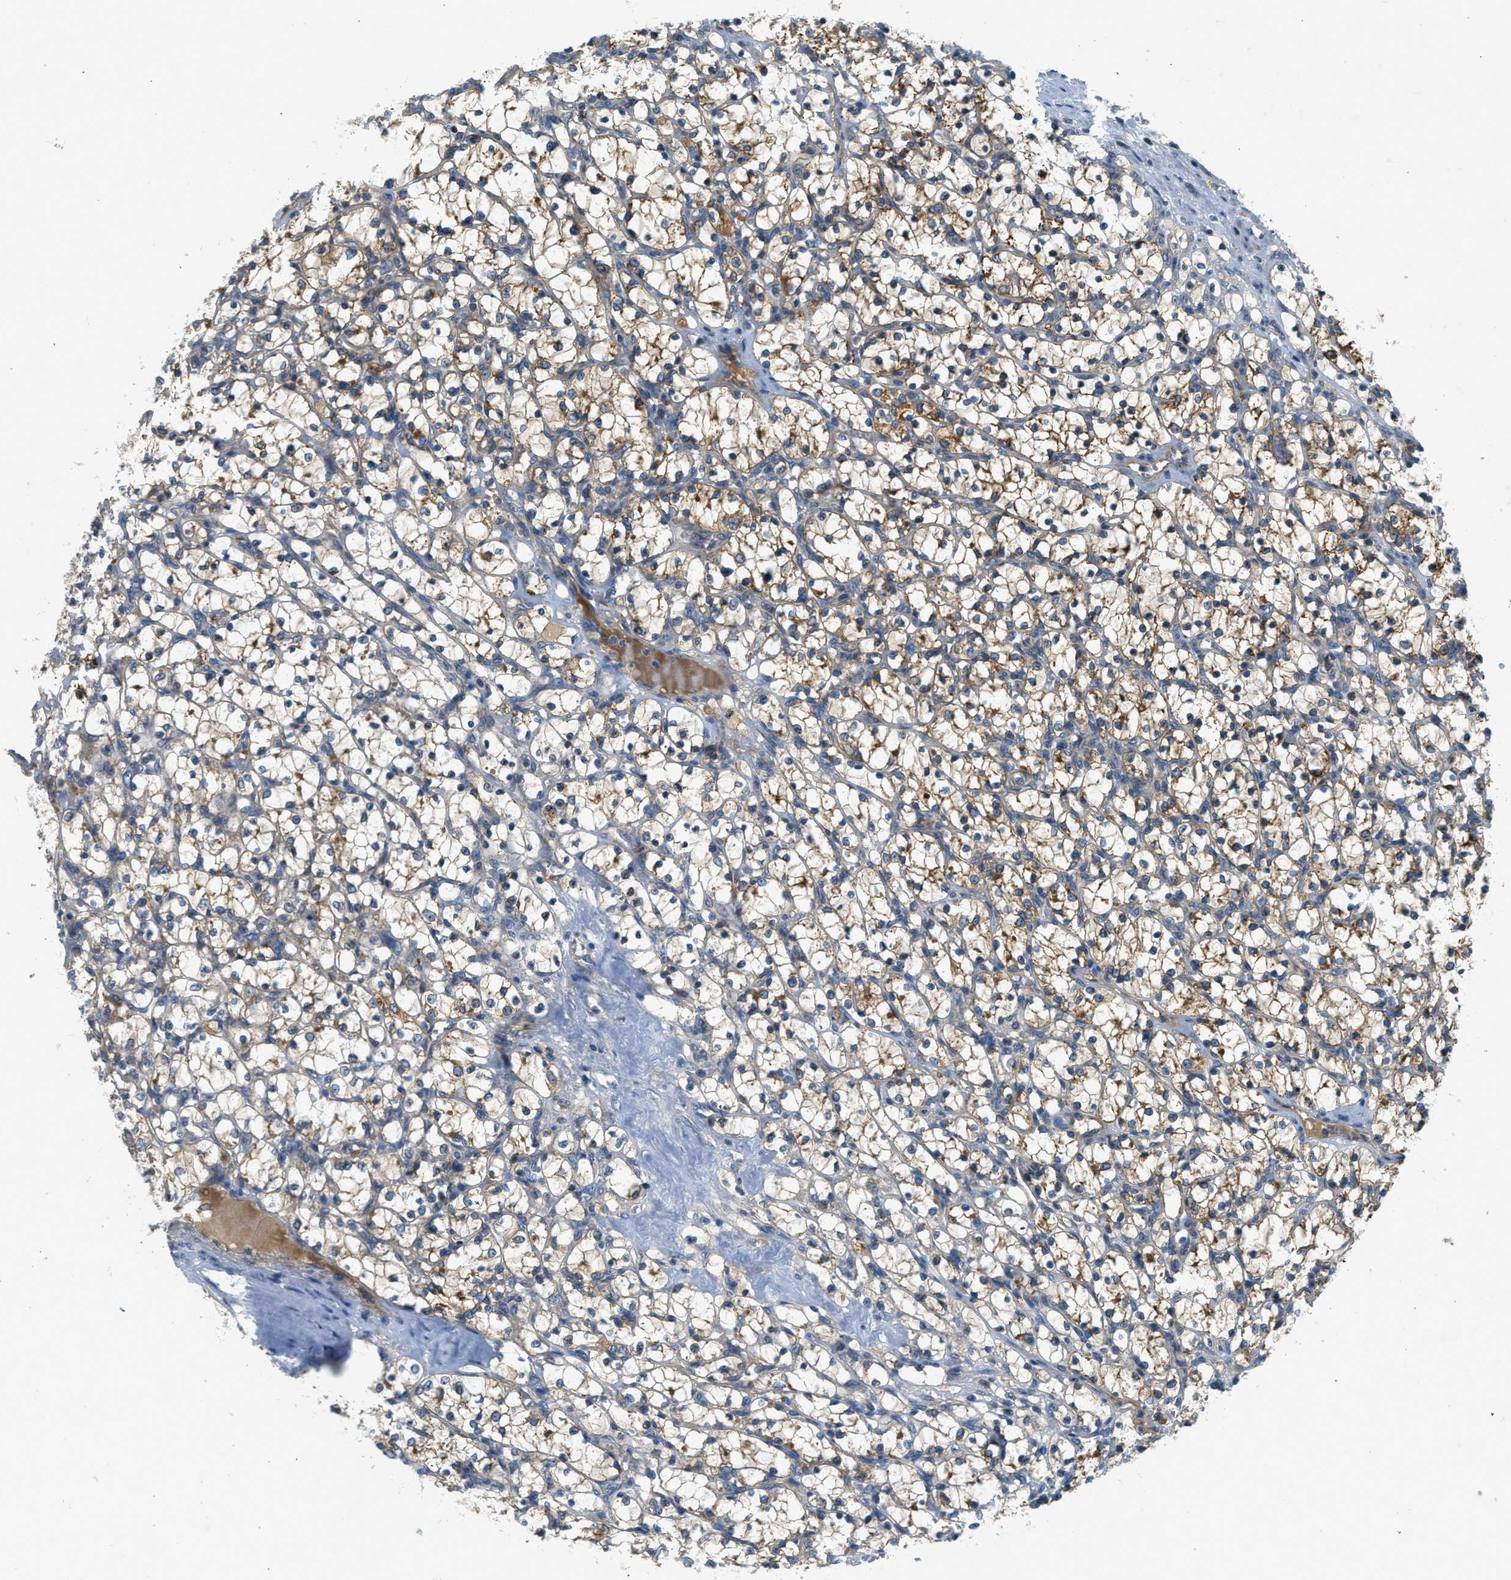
{"staining": {"intensity": "moderate", "quantity": "25%-75%", "location": "cytoplasmic/membranous"}, "tissue": "renal cancer", "cell_type": "Tumor cells", "image_type": "cancer", "snomed": [{"axis": "morphology", "description": "Adenocarcinoma, NOS"}, {"axis": "topography", "description": "Kidney"}], "caption": "Immunohistochemical staining of adenocarcinoma (renal) displays moderate cytoplasmic/membranous protein positivity in about 25%-75% of tumor cells. (IHC, brightfield microscopy, high magnification).", "gene": "KCNK1", "patient": {"sex": "female", "age": 69}}